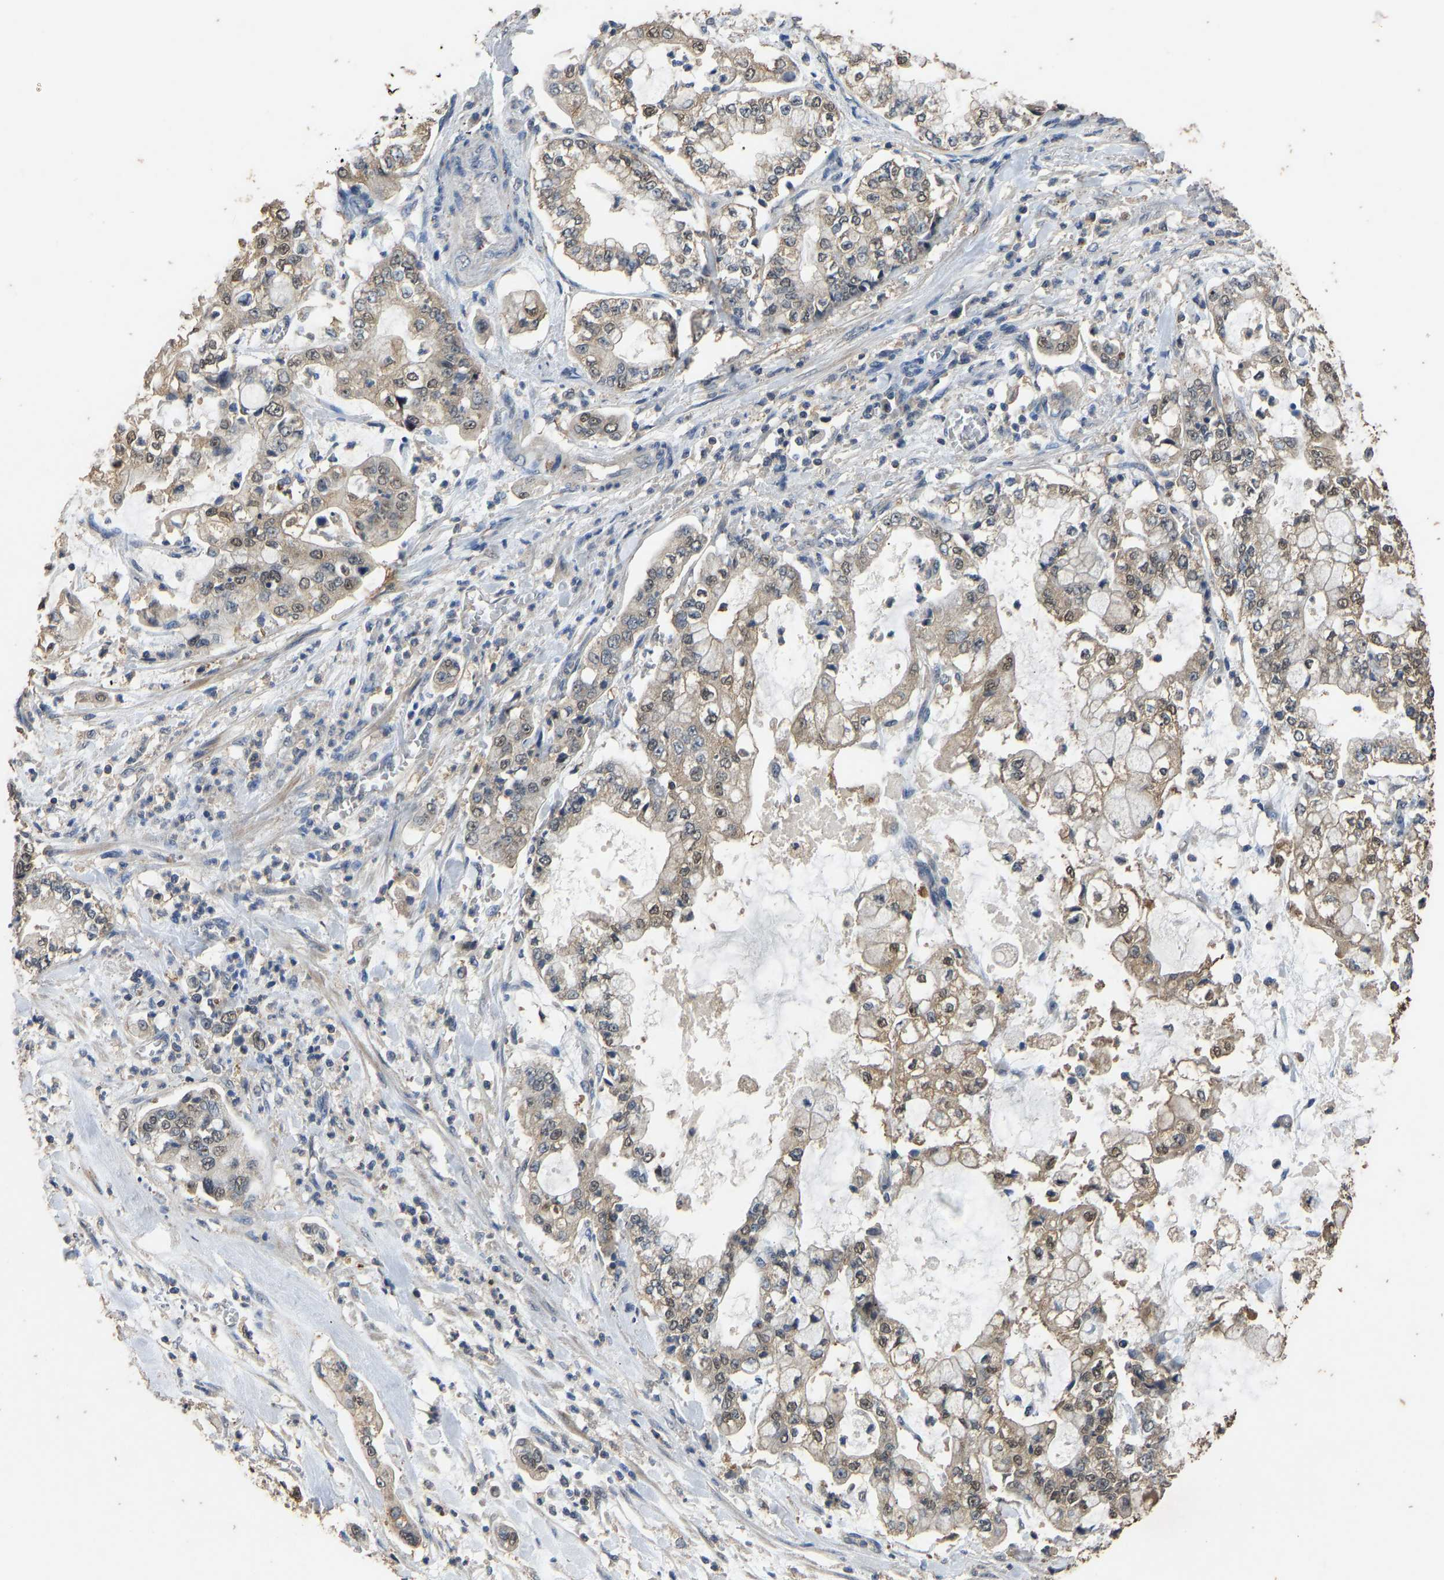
{"staining": {"intensity": "moderate", "quantity": "25%-75%", "location": "cytoplasmic/membranous,nuclear"}, "tissue": "stomach cancer", "cell_type": "Tumor cells", "image_type": "cancer", "snomed": [{"axis": "morphology", "description": "Adenocarcinoma, NOS"}, {"axis": "topography", "description": "Stomach"}], "caption": "Protein expression analysis of human stomach cancer (adenocarcinoma) reveals moderate cytoplasmic/membranous and nuclear positivity in about 25%-75% of tumor cells.", "gene": "CIDEC", "patient": {"sex": "male", "age": 76}}